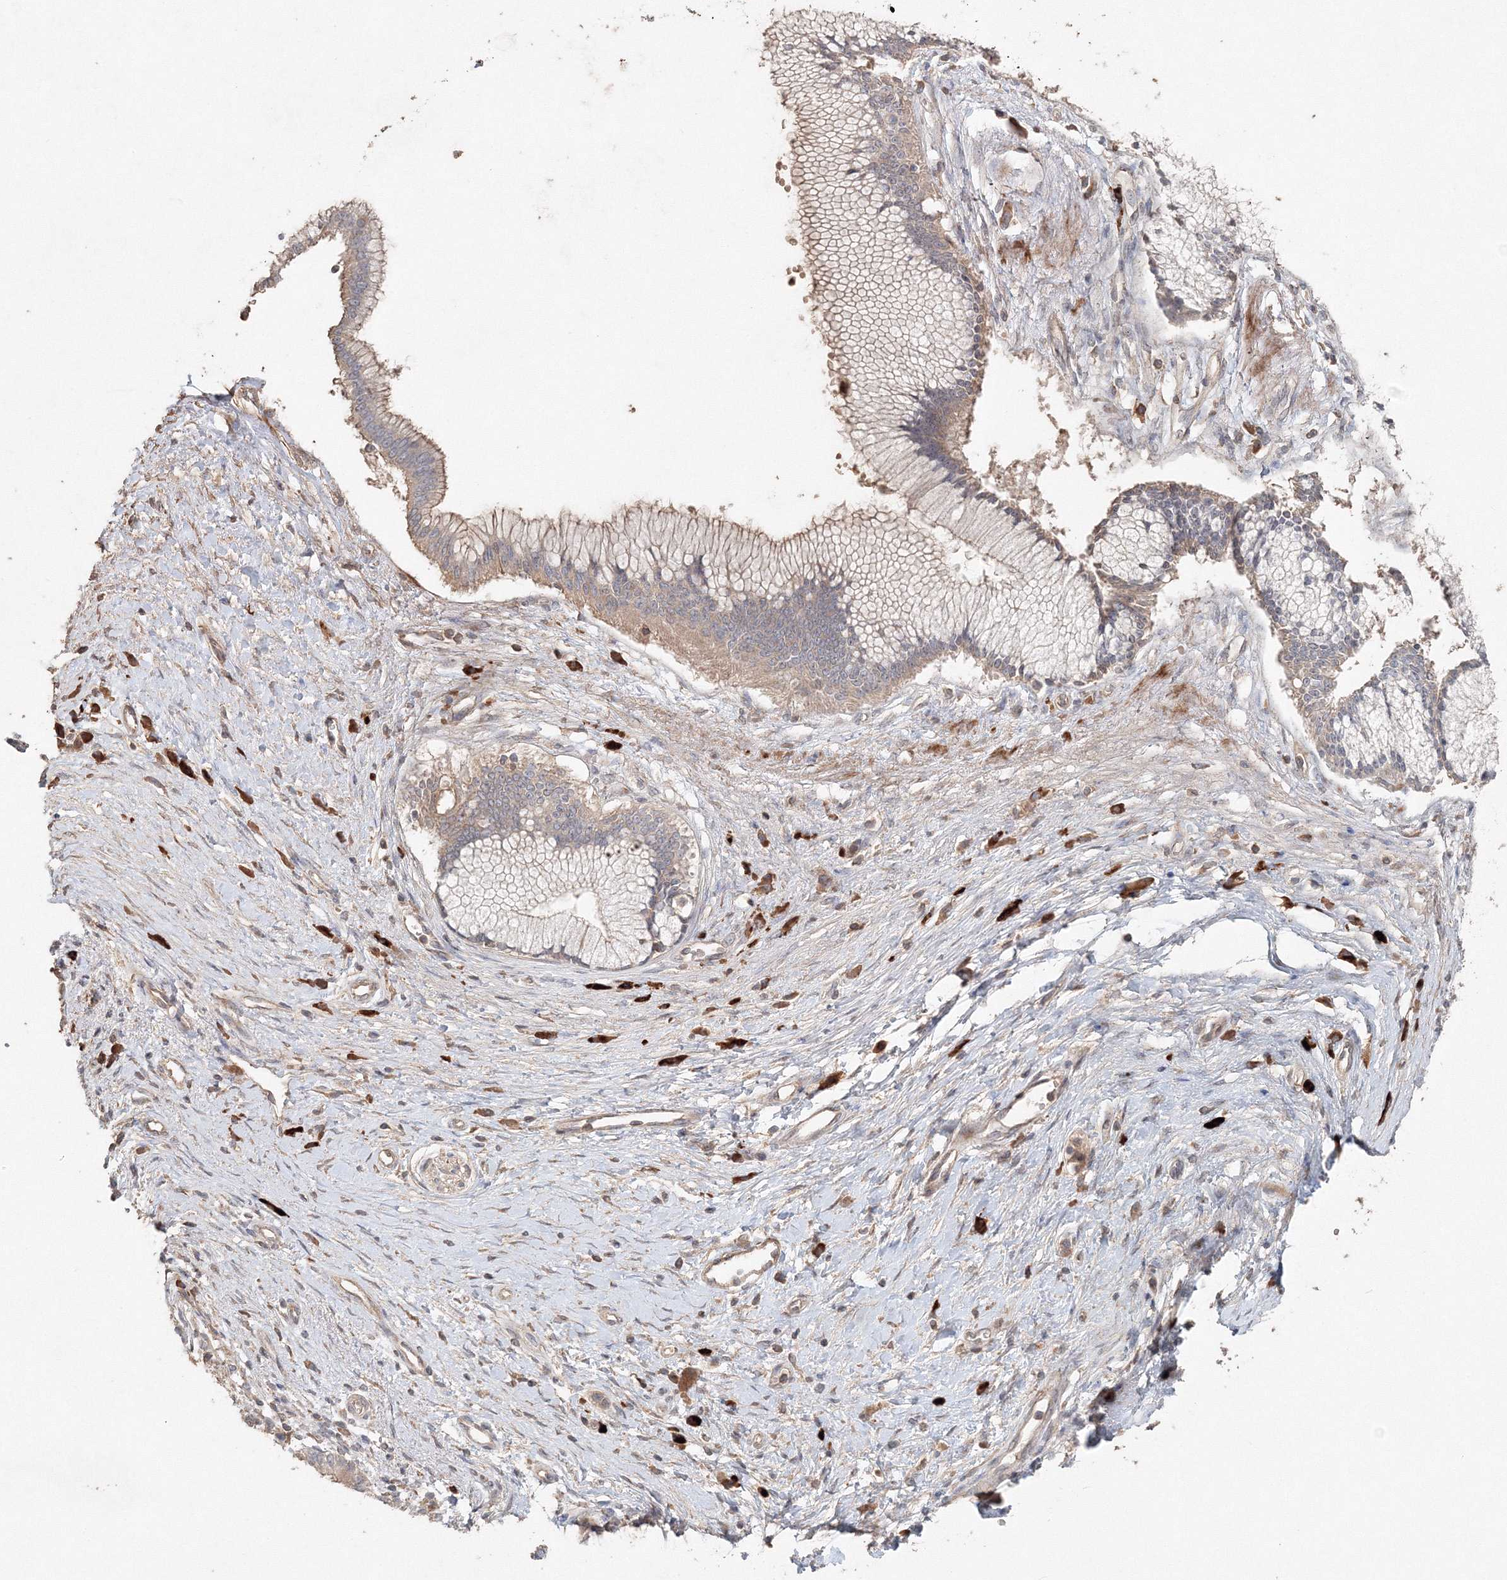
{"staining": {"intensity": "moderate", "quantity": "<25%", "location": "cytoplasmic/membranous"}, "tissue": "pancreatic cancer", "cell_type": "Tumor cells", "image_type": "cancer", "snomed": [{"axis": "morphology", "description": "Adenocarcinoma, NOS"}, {"axis": "topography", "description": "Pancreas"}], "caption": "Immunohistochemistry (IHC) (DAB (3,3'-diaminobenzidine)) staining of pancreatic cancer (adenocarcinoma) reveals moderate cytoplasmic/membranous protein staining in about <25% of tumor cells.", "gene": "NALF2", "patient": {"sex": "male", "age": 68}}